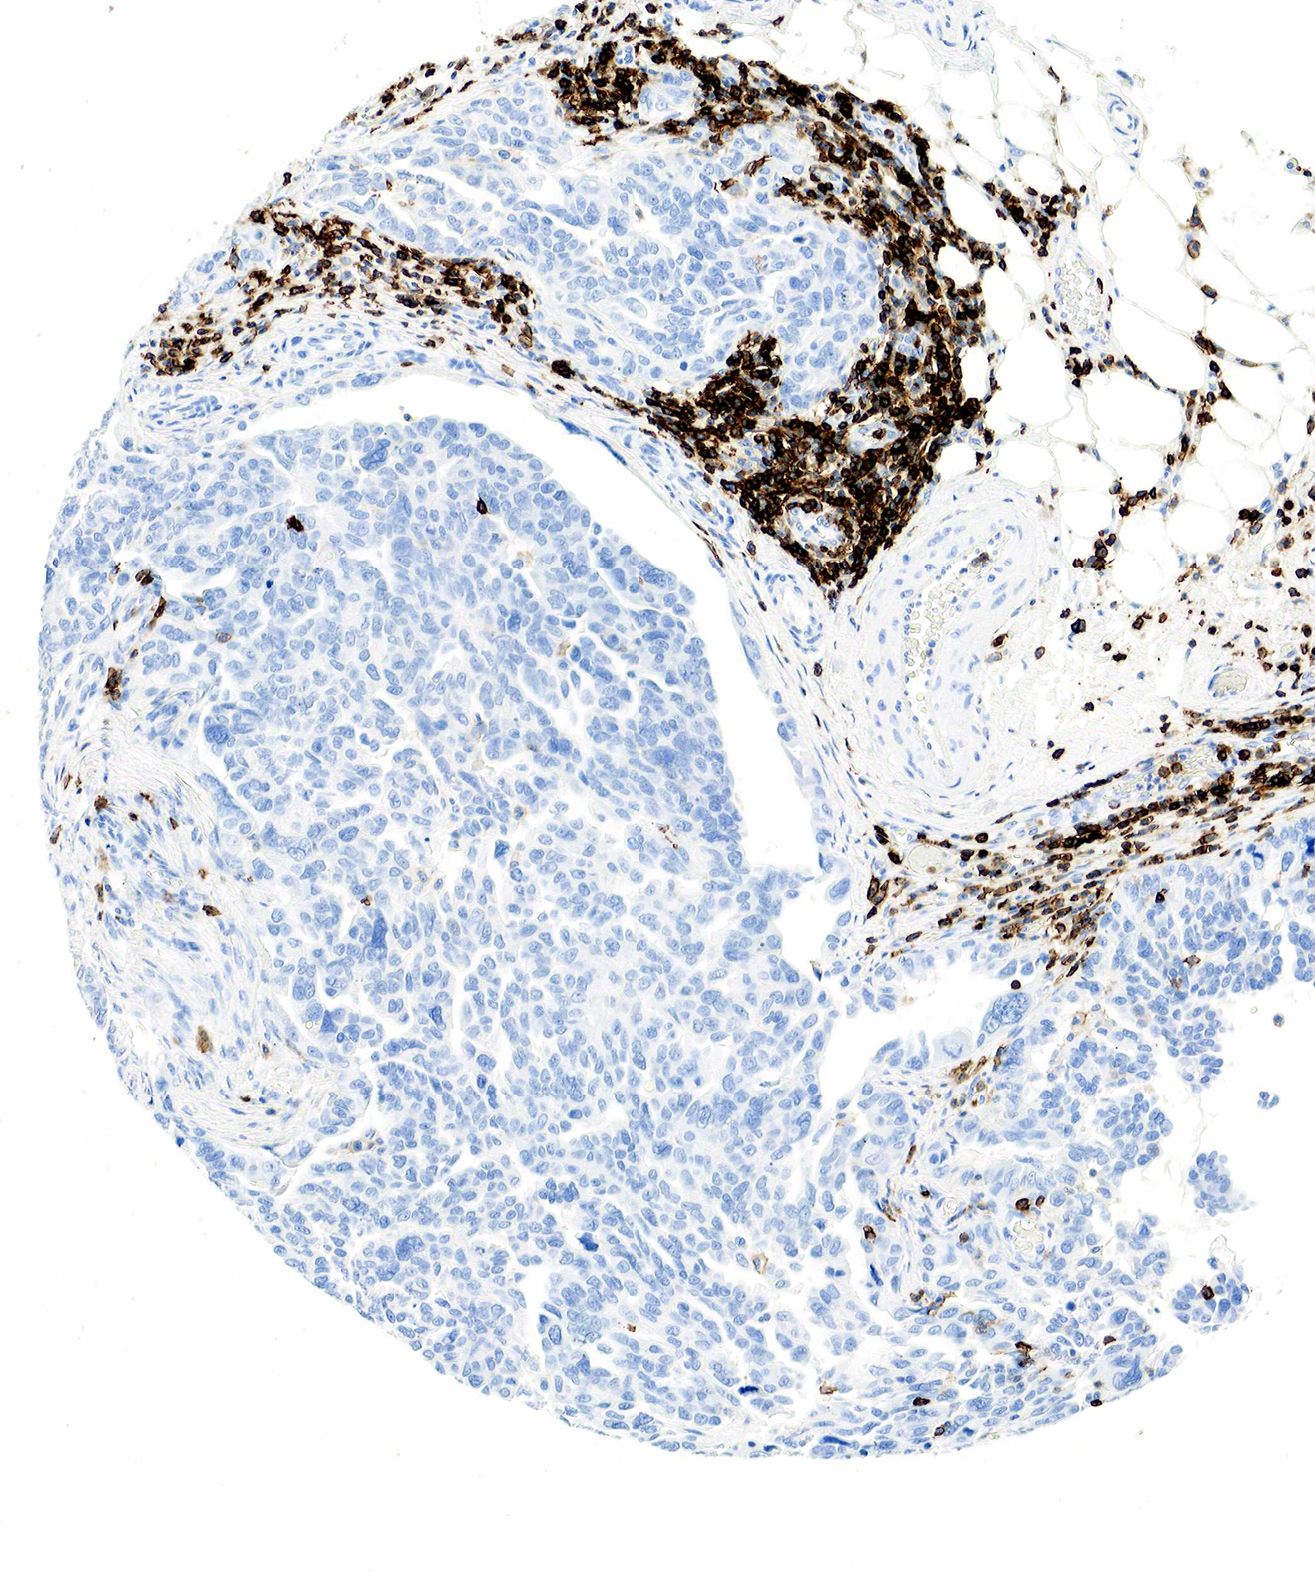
{"staining": {"intensity": "negative", "quantity": "none", "location": "none"}, "tissue": "ovarian cancer", "cell_type": "Tumor cells", "image_type": "cancer", "snomed": [{"axis": "morphology", "description": "Cystadenocarcinoma, serous, NOS"}, {"axis": "topography", "description": "Ovary"}], "caption": "The image shows no staining of tumor cells in serous cystadenocarcinoma (ovarian).", "gene": "PTPRC", "patient": {"sex": "female", "age": 64}}